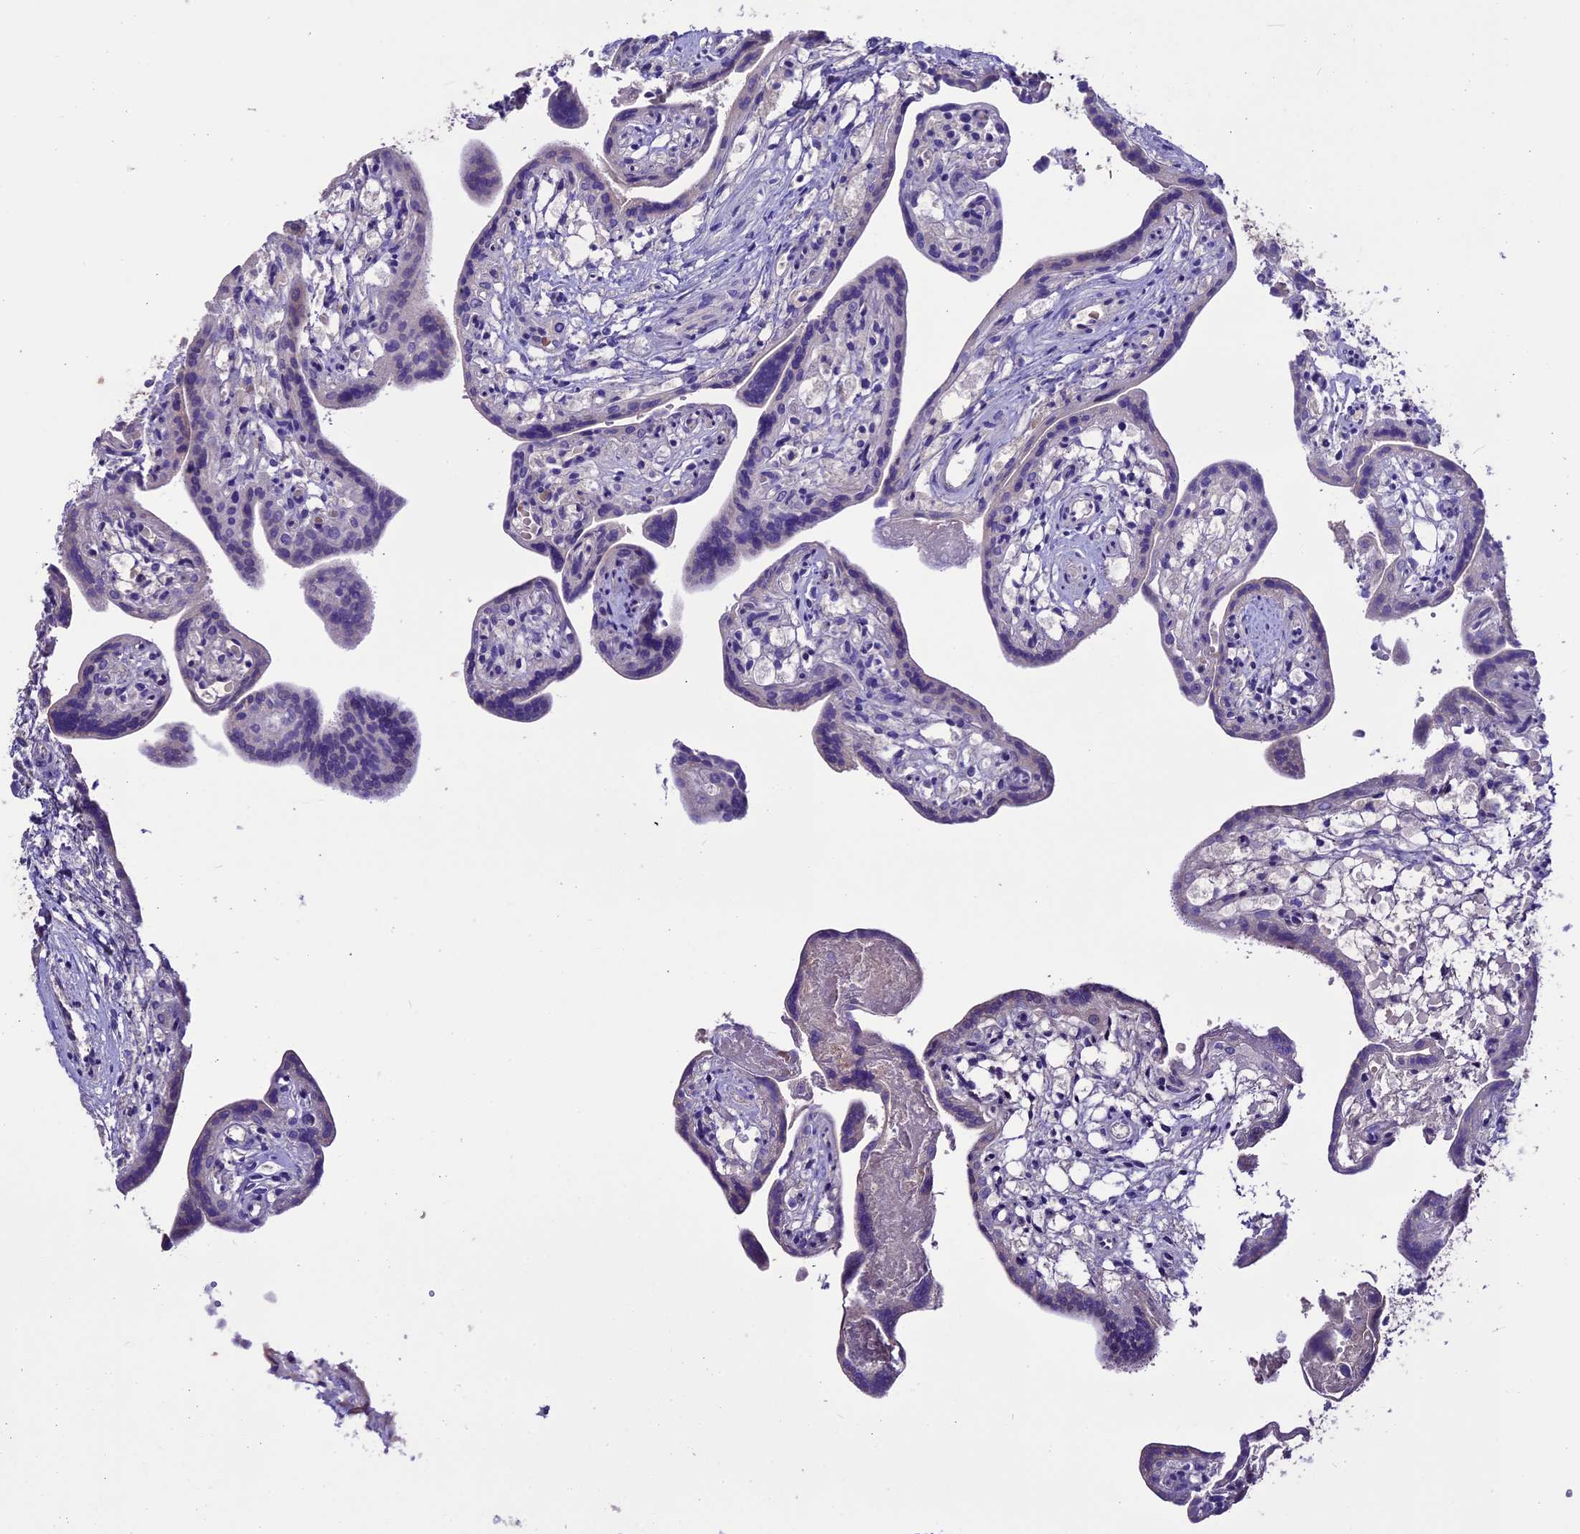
{"staining": {"intensity": "negative", "quantity": "none", "location": "none"}, "tissue": "placenta", "cell_type": "Trophoblastic cells", "image_type": "normal", "snomed": [{"axis": "morphology", "description": "Normal tissue, NOS"}, {"axis": "topography", "description": "Placenta"}], "caption": "DAB immunohistochemical staining of normal placenta displays no significant expression in trophoblastic cells.", "gene": "TCP11L2", "patient": {"sex": "female", "age": 37}}